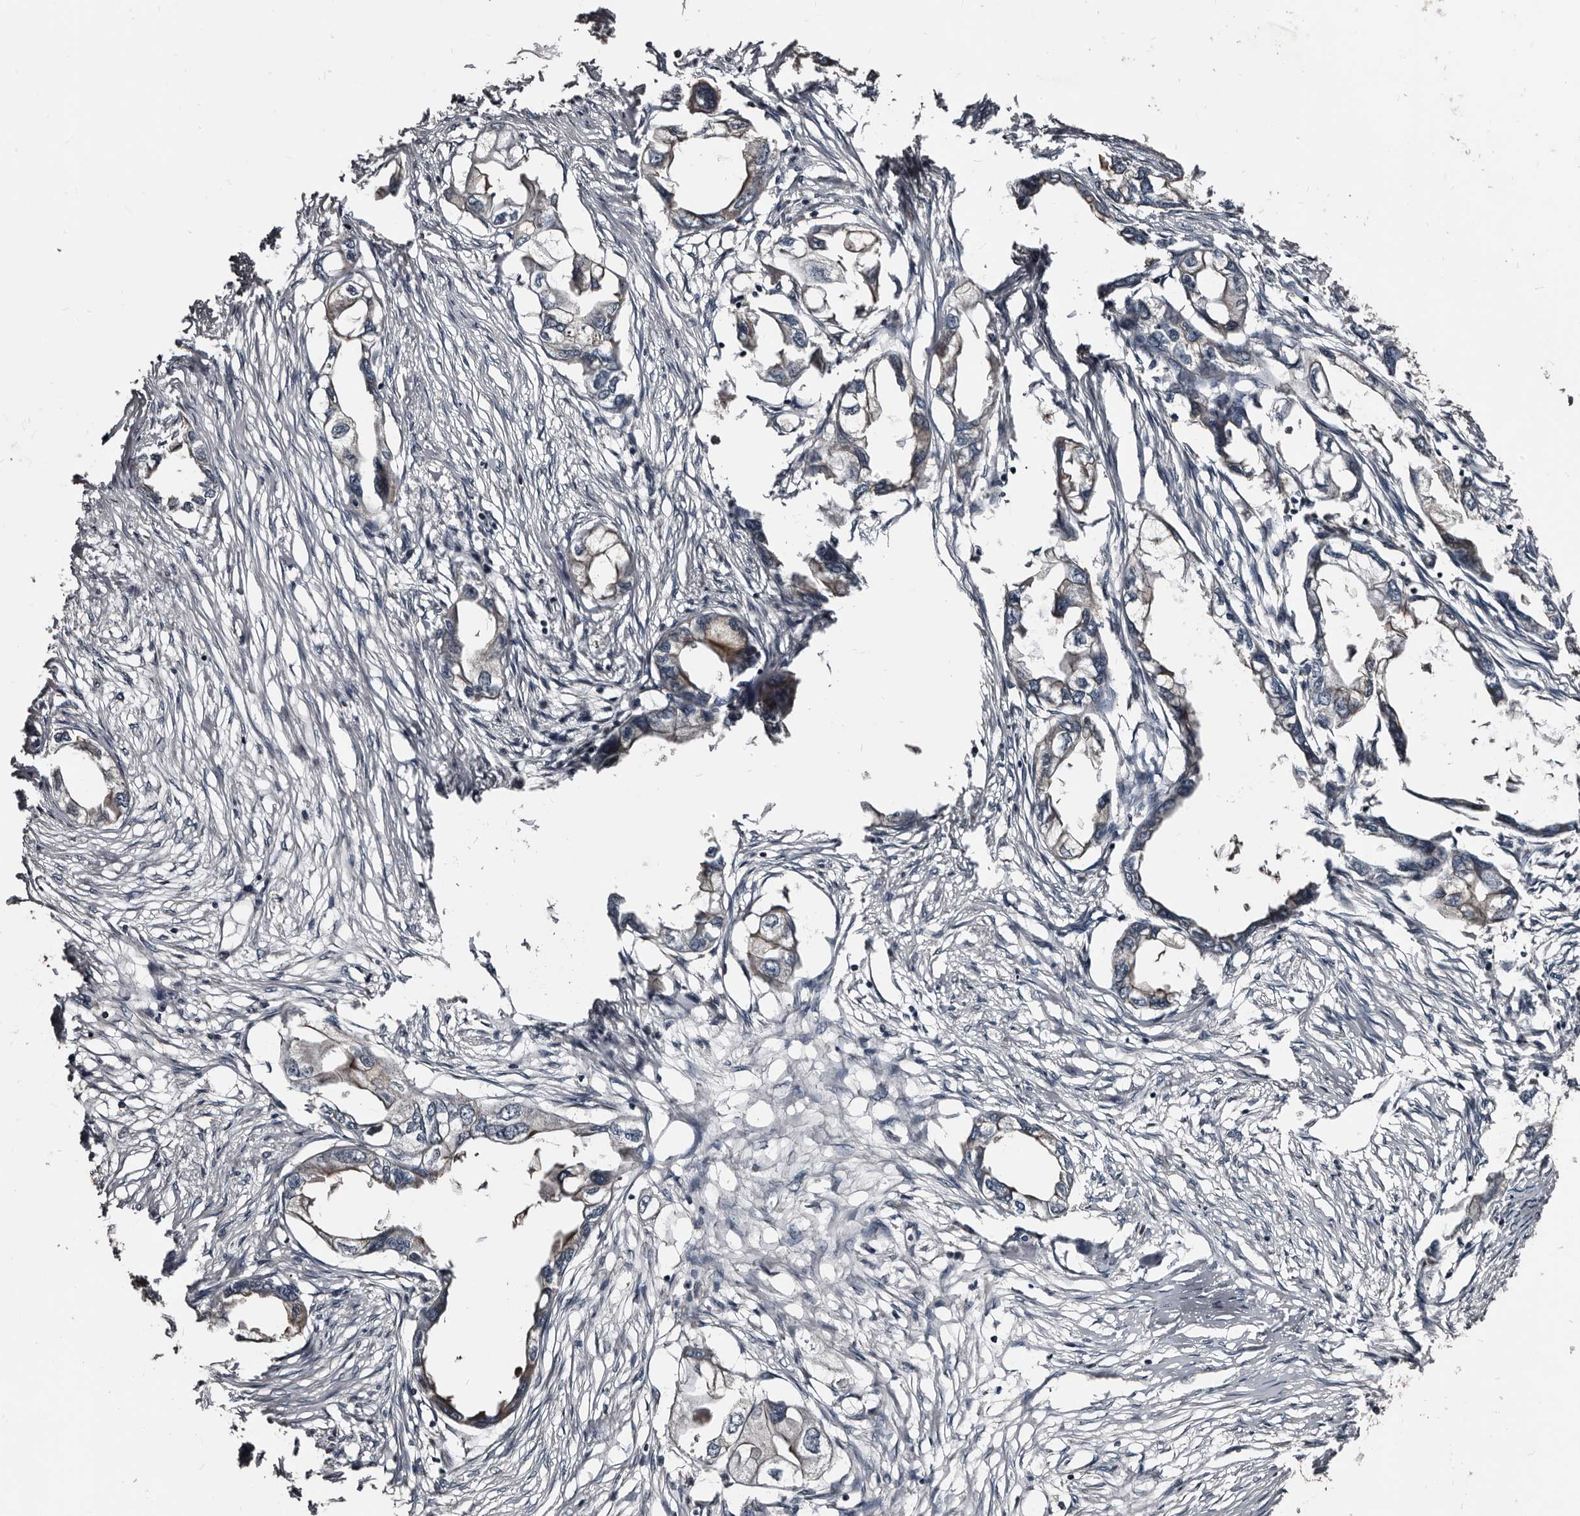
{"staining": {"intensity": "weak", "quantity": "<25%", "location": "cytoplasmic/membranous"}, "tissue": "endometrial cancer", "cell_type": "Tumor cells", "image_type": "cancer", "snomed": [{"axis": "morphology", "description": "Adenocarcinoma, NOS"}, {"axis": "morphology", "description": "Adenocarcinoma, metastatic, NOS"}, {"axis": "topography", "description": "Adipose tissue"}, {"axis": "topography", "description": "Endometrium"}], "caption": "A histopathology image of human endometrial cancer (adenocarcinoma) is negative for staining in tumor cells.", "gene": "DHPS", "patient": {"sex": "female", "age": 67}}